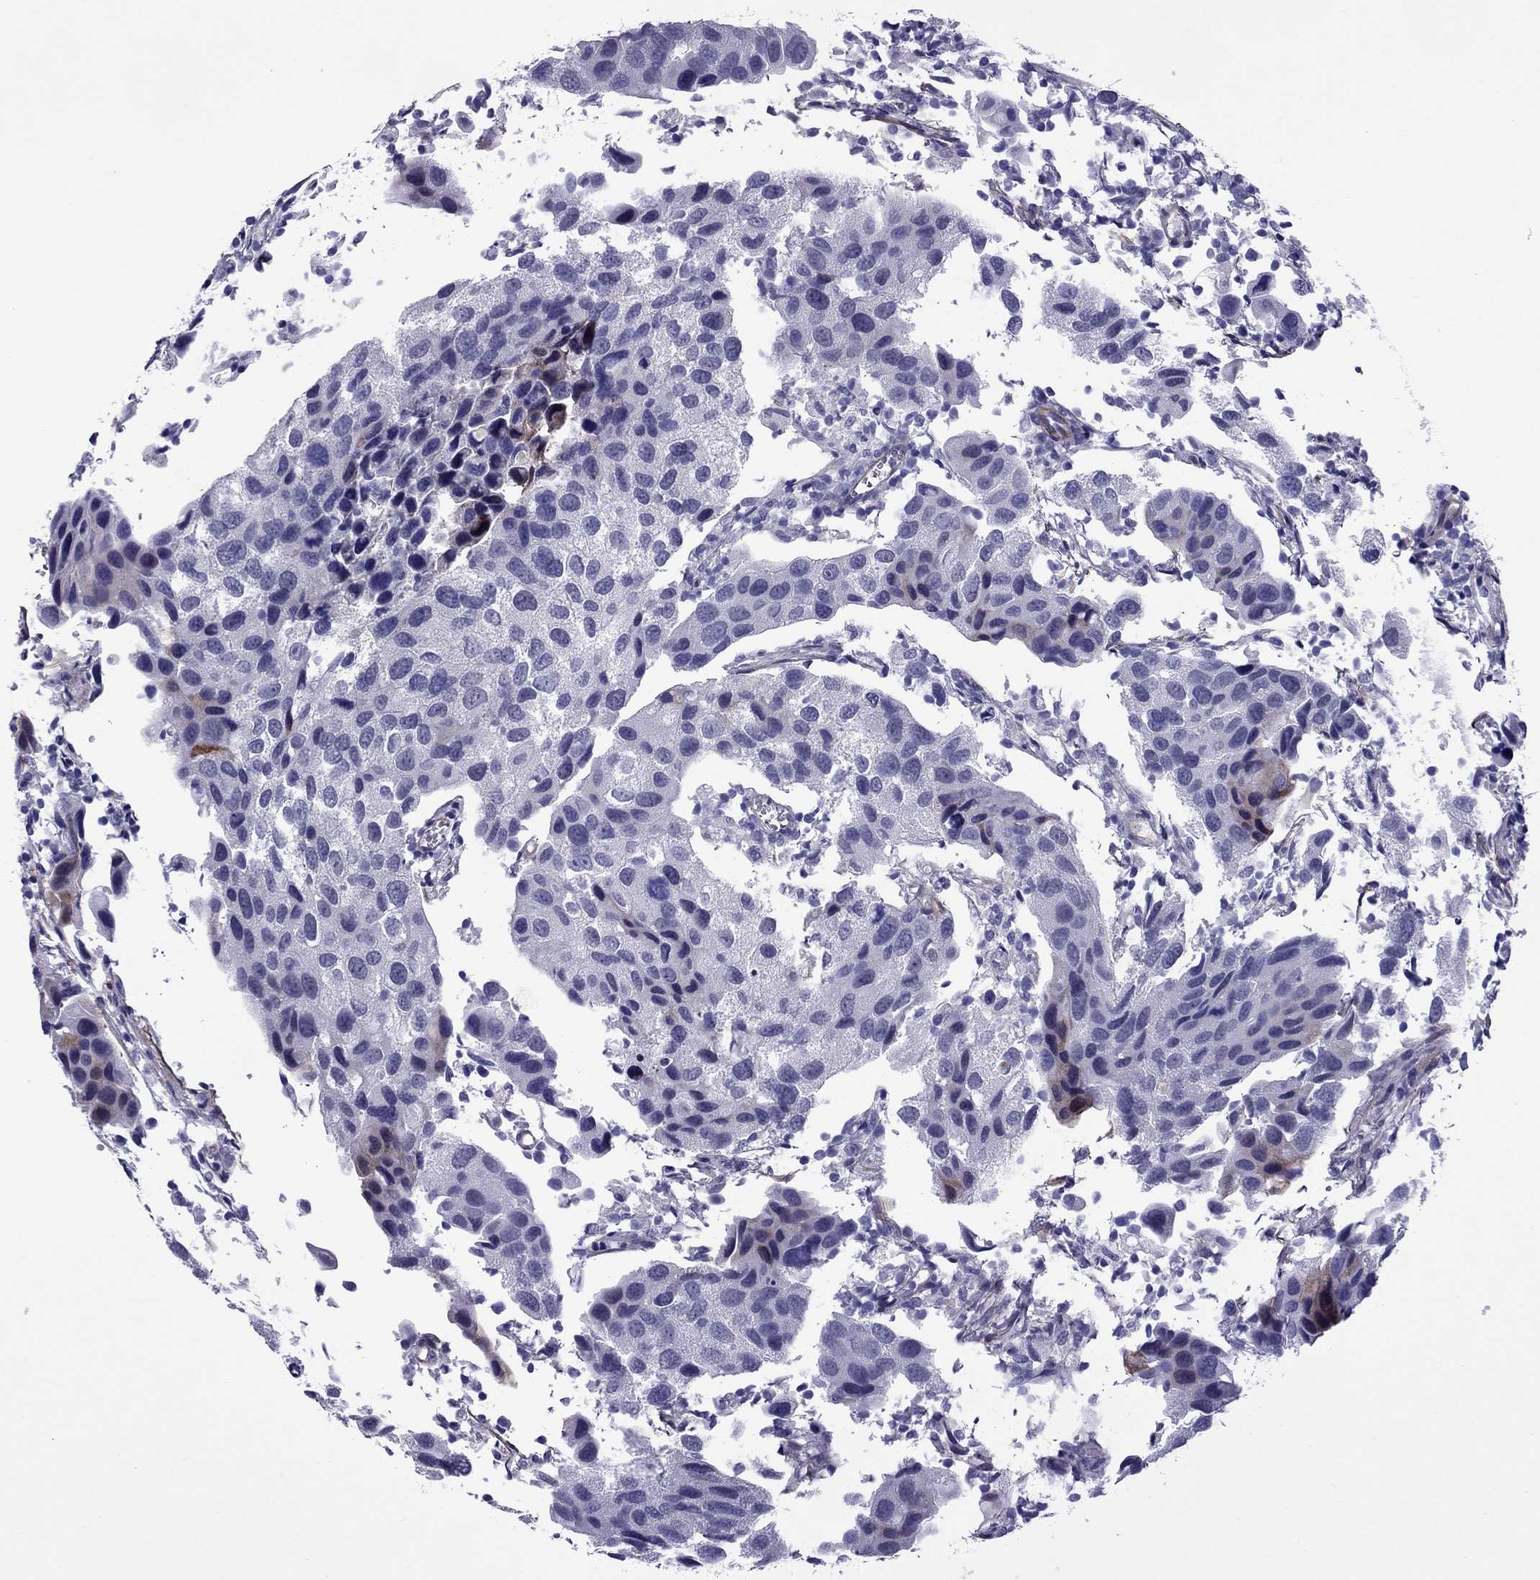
{"staining": {"intensity": "negative", "quantity": "none", "location": "none"}, "tissue": "urothelial cancer", "cell_type": "Tumor cells", "image_type": "cancer", "snomed": [{"axis": "morphology", "description": "Urothelial carcinoma, High grade"}, {"axis": "topography", "description": "Urinary bladder"}], "caption": "Immunohistochemistry micrograph of urothelial cancer stained for a protein (brown), which reveals no expression in tumor cells.", "gene": "CHRNA5", "patient": {"sex": "male", "age": 79}}